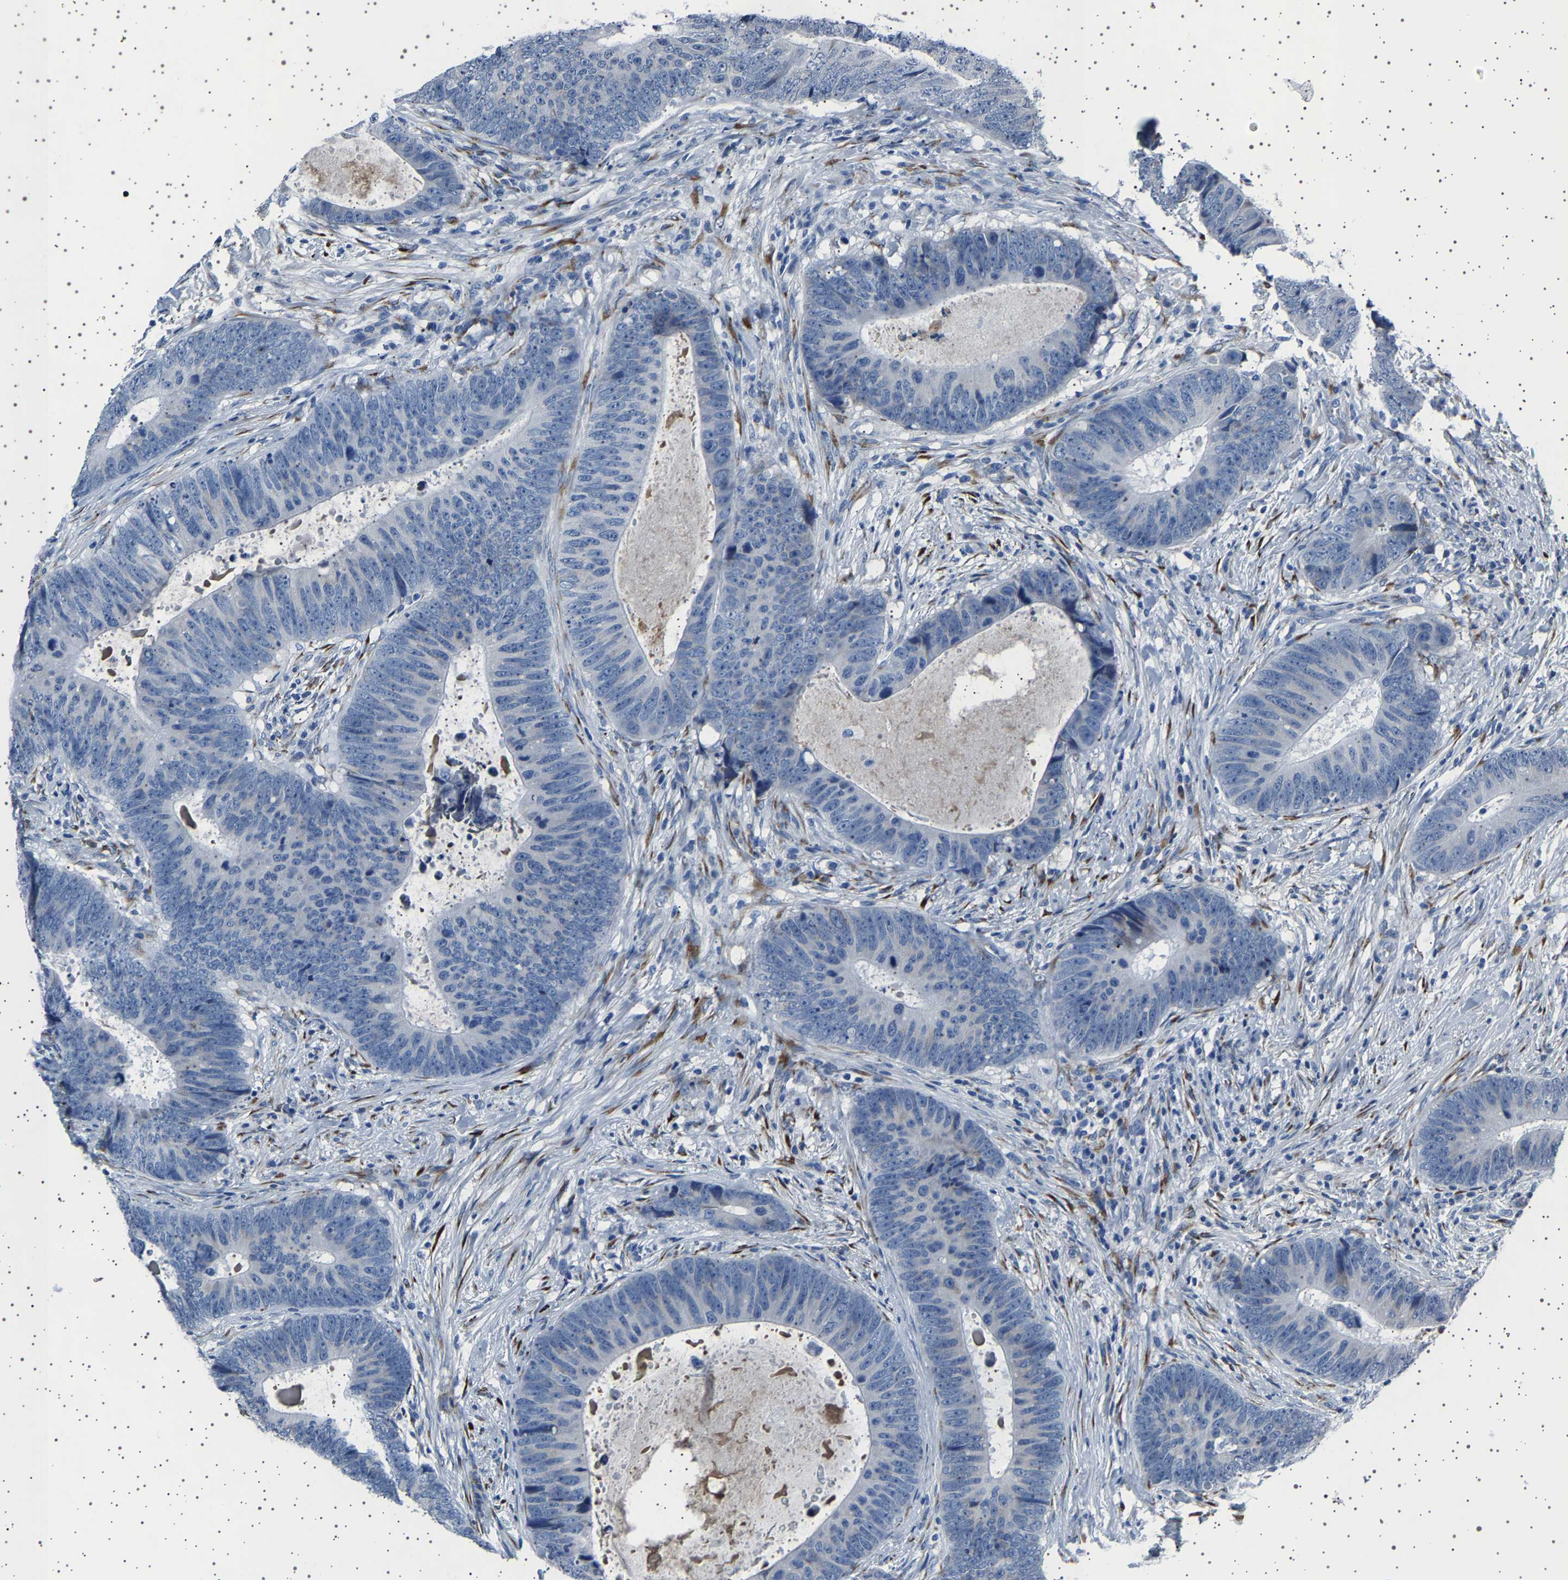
{"staining": {"intensity": "negative", "quantity": "none", "location": "none"}, "tissue": "colorectal cancer", "cell_type": "Tumor cells", "image_type": "cancer", "snomed": [{"axis": "morphology", "description": "Adenocarcinoma, NOS"}, {"axis": "topography", "description": "Colon"}], "caption": "Immunohistochemical staining of colorectal cancer displays no significant positivity in tumor cells.", "gene": "FTCD", "patient": {"sex": "male", "age": 56}}